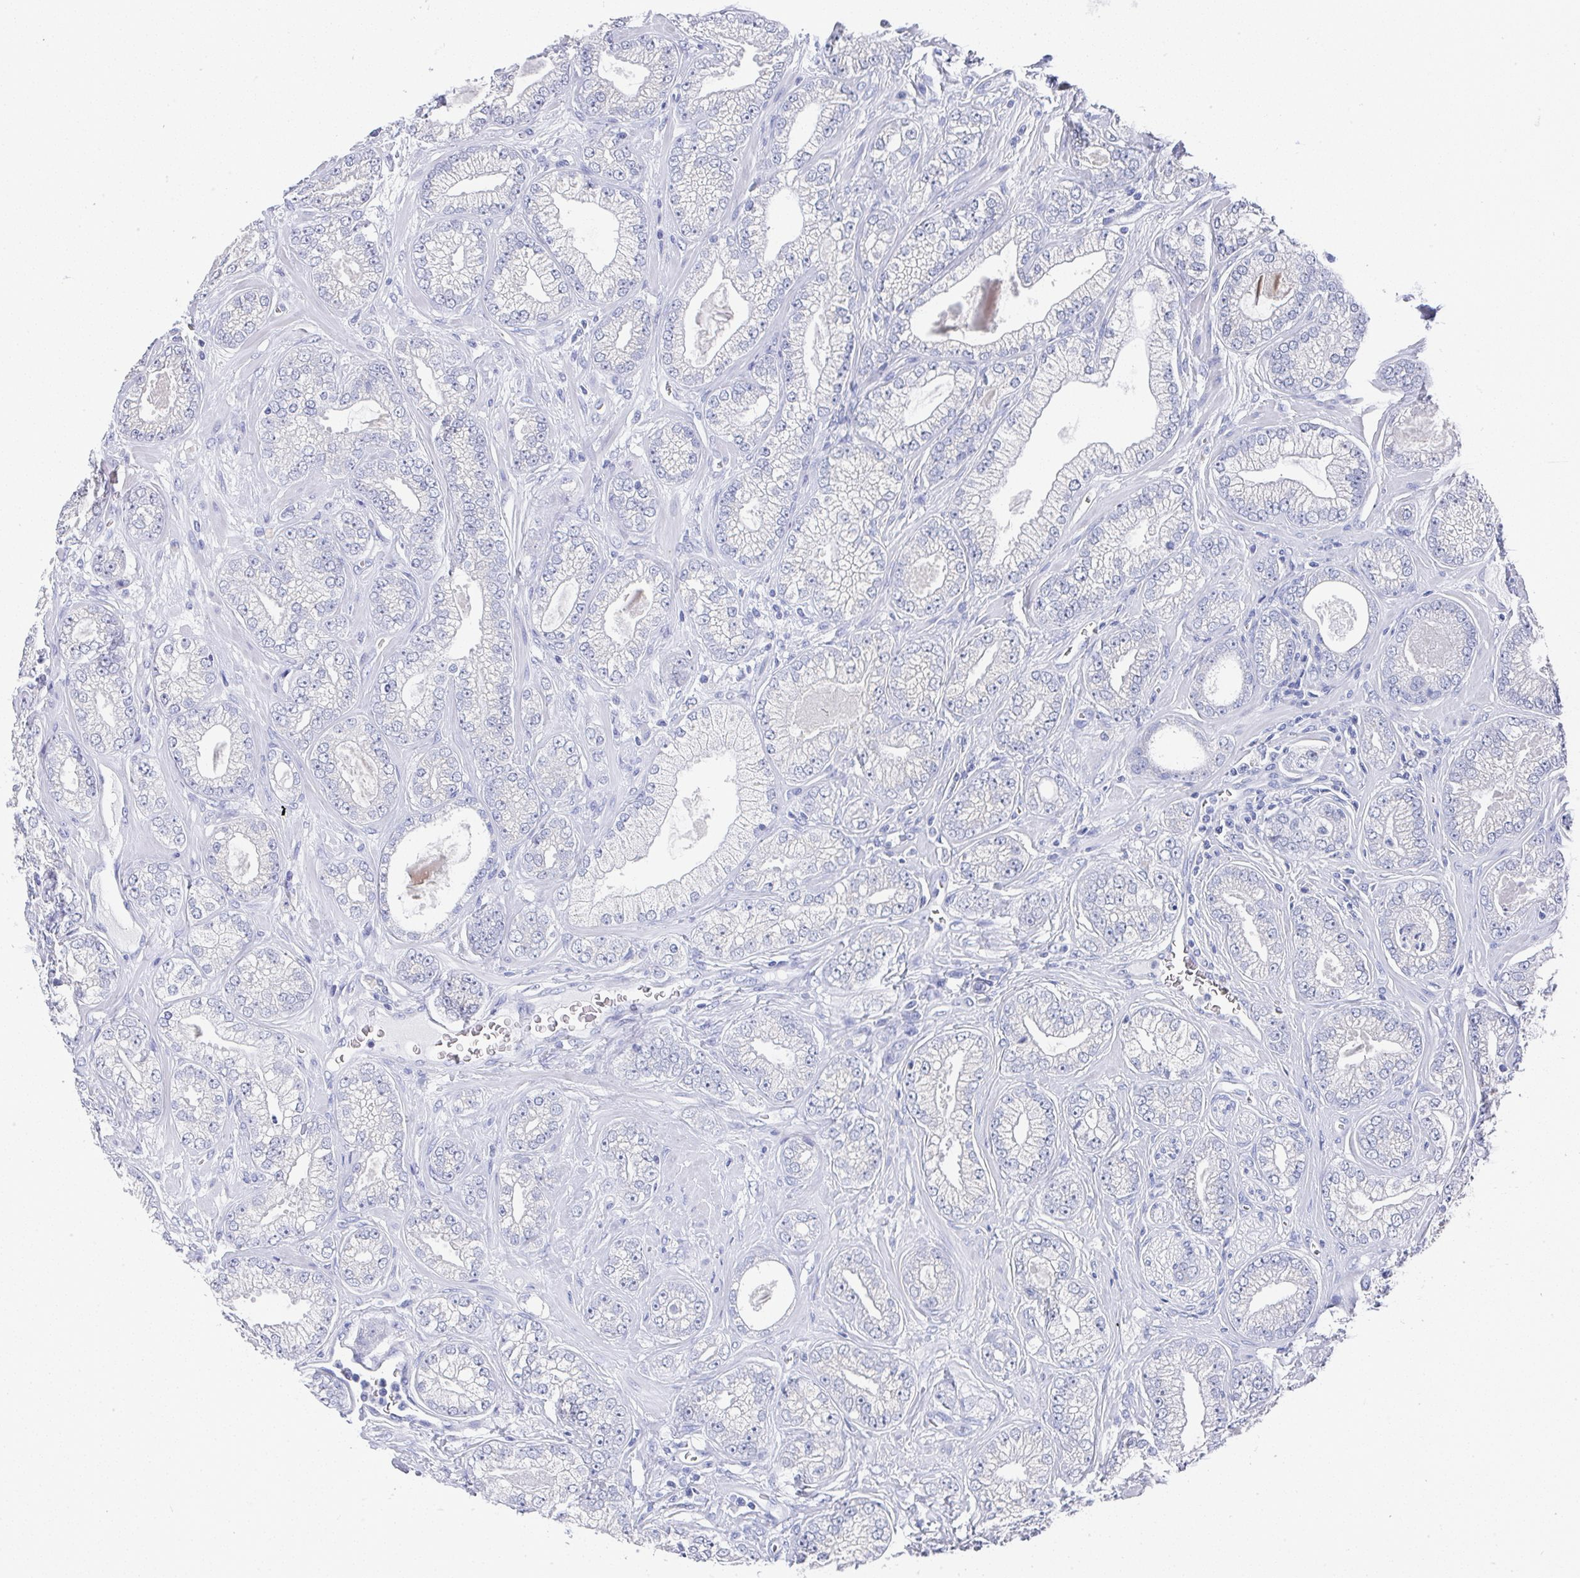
{"staining": {"intensity": "negative", "quantity": "none", "location": "none"}, "tissue": "prostate cancer", "cell_type": "Tumor cells", "image_type": "cancer", "snomed": [{"axis": "morphology", "description": "Adenocarcinoma, High grade"}, {"axis": "topography", "description": "Prostate"}], "caption": "A high-resolution image shows immunohistochemistry (IHC) staining of prostate adenocarcinoma (high-grade), which demonstrates no significant staining in tumor cells.", "gene": "TNFRSF8", "patient": {"sex": "male", "age": 66}}